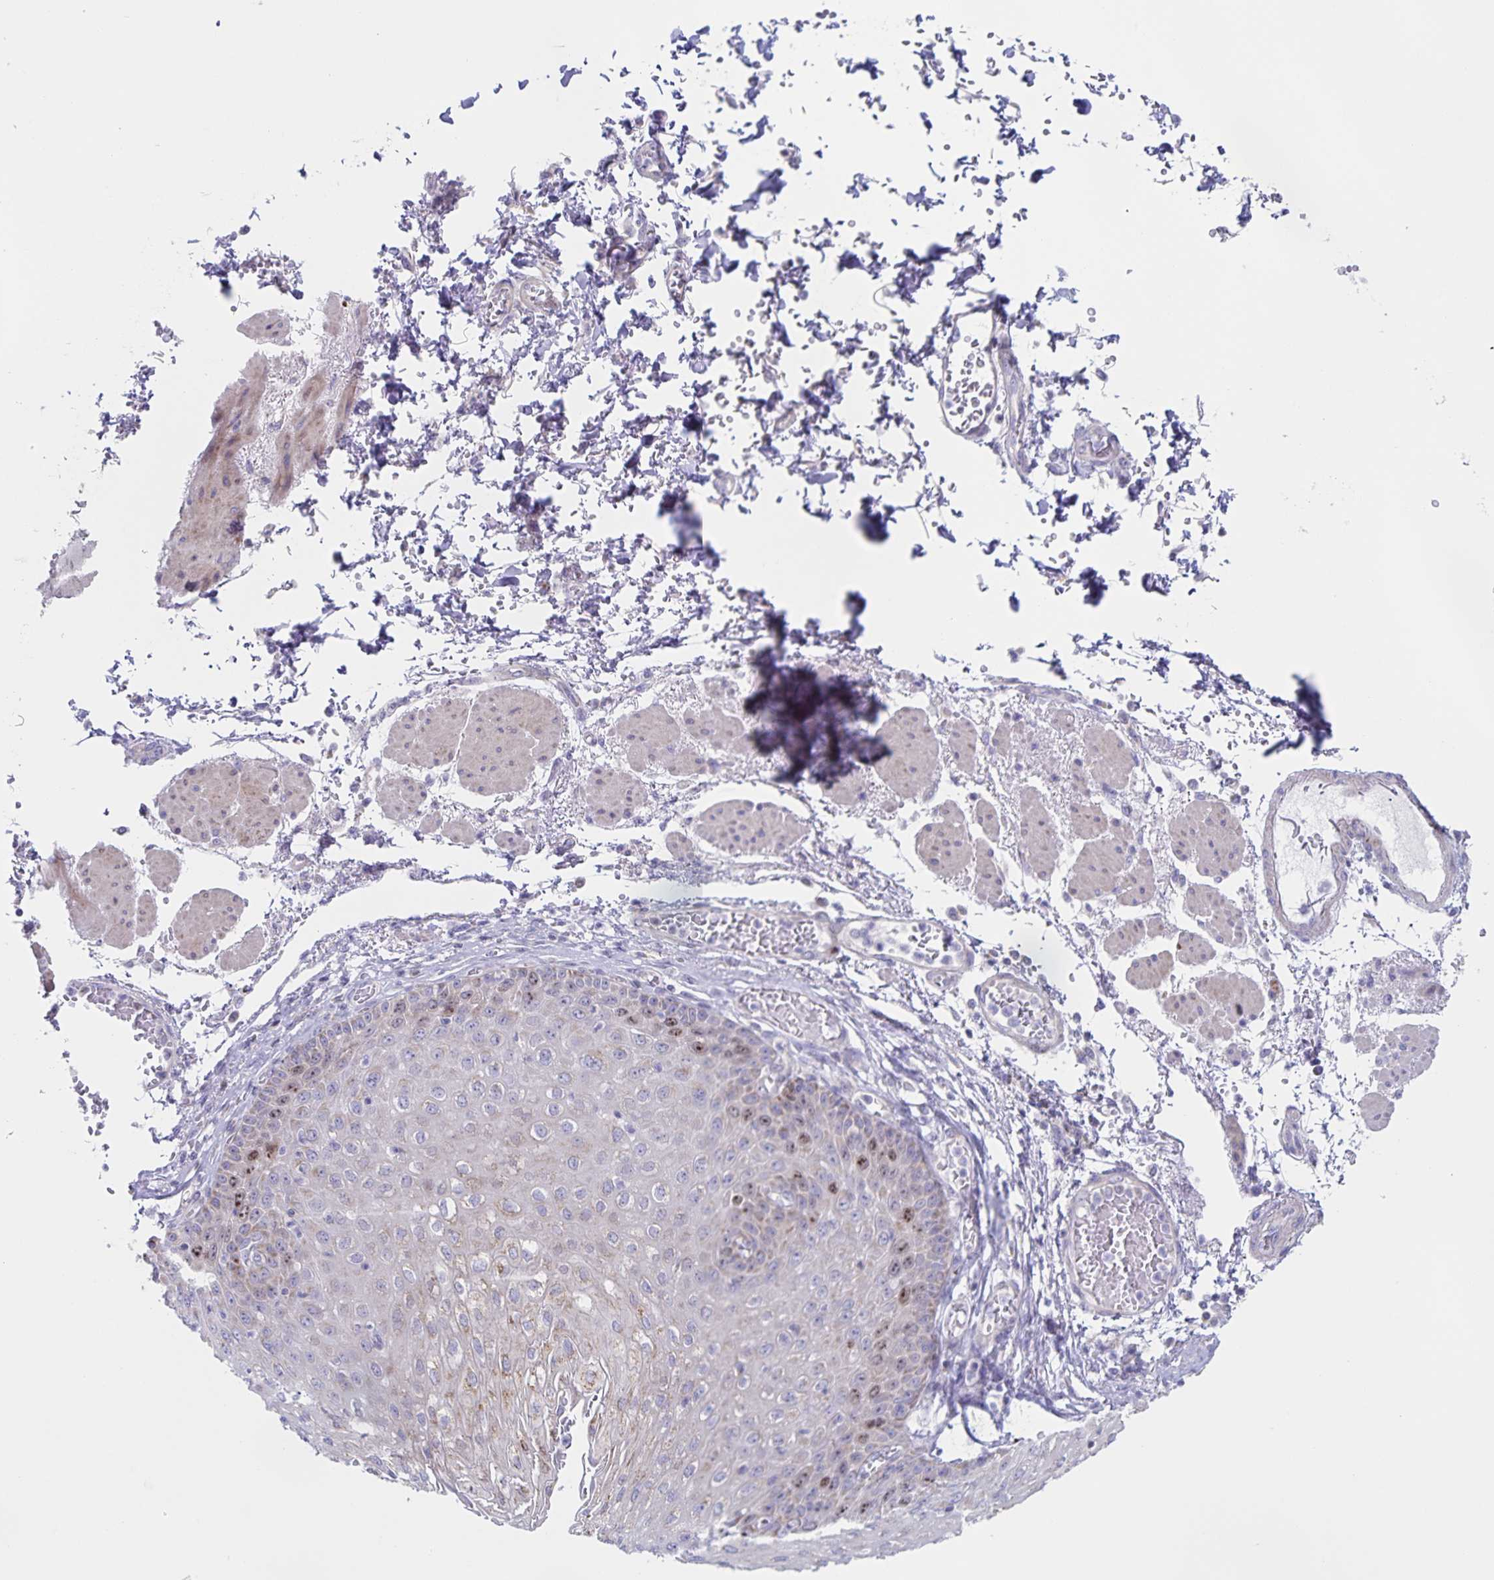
{"staining": {"intensity": "moderate", "quantity": "<25%", "location": "nuclear"}, "tissue": "esophagus", "cell_type": "Squamous epithelial cells", "image_type": "normal", "snomed": [{"axis": "morphology", "description": "Normal tissue, NOS"}, {"axis": "morphology", "description": "Adenocarcinoma, NOS"}, {"axis": "topography", "description": "Esophagus"}], "caption": "Moderate nuclear expression is appreciated in approximately <25% of squamous epithelial cells in normal esophagus.", "gene": "CENPH", "patient": {"sex": "male", "age": 81}}